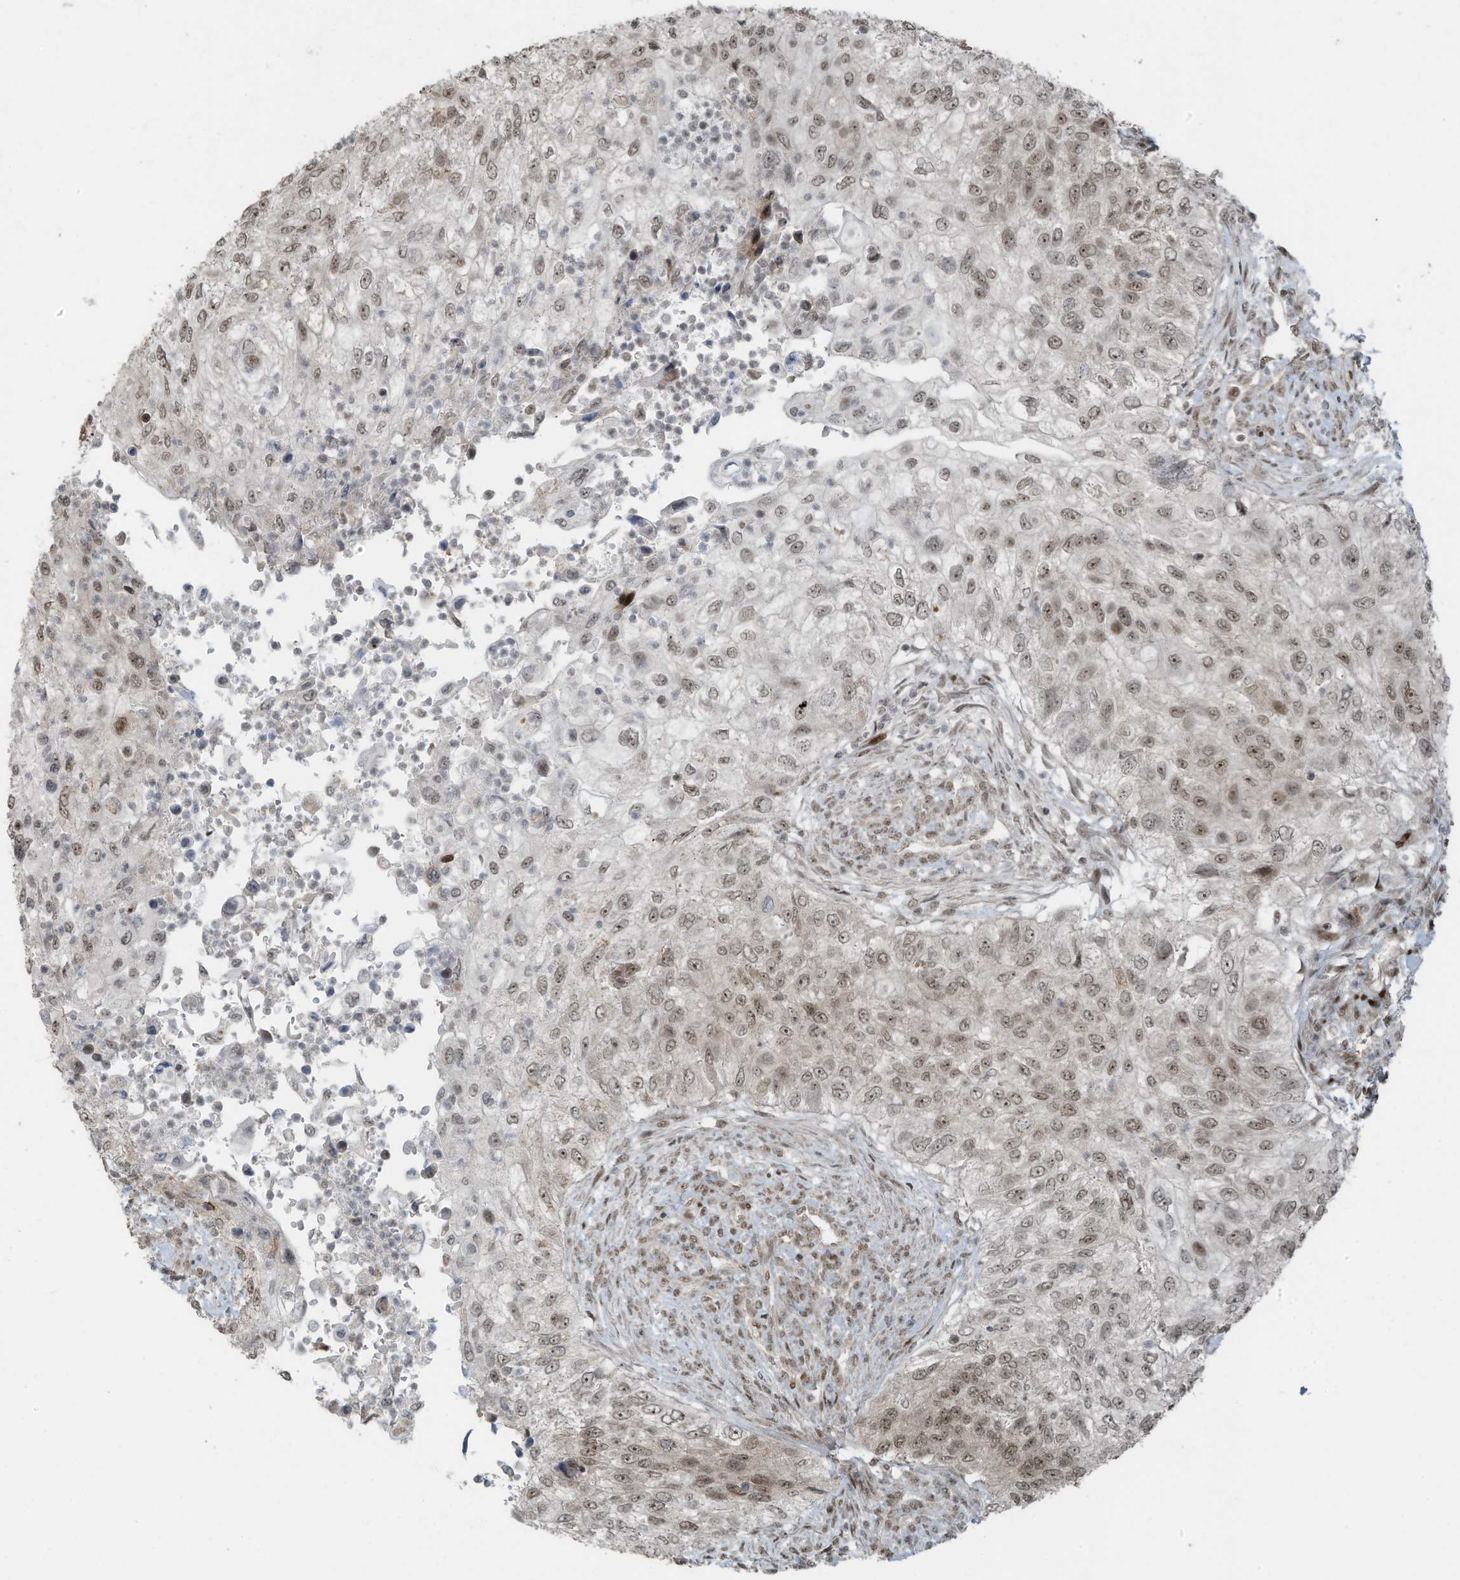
{"staining": {"intensity": "moderate", "quantity": "25%-75%", "location": "nuclear"}, "tissue": "urothelial cancer", "cell_type": "Tumor cells", "image_type": "cancer", "snomed": [{"axis": "morphology", "description": "Urothelial carcinoma, High grade"}, {"axis": "topography", "description": "Urinary bladder"}], "caption": "IHC (DAB) staining of human urothelial cancer shows moderate nuclear protein positivity in about 25%-75% of tumor cells.", "gene": "PCNP", "patient": {"sex": "female", "age": 60}}